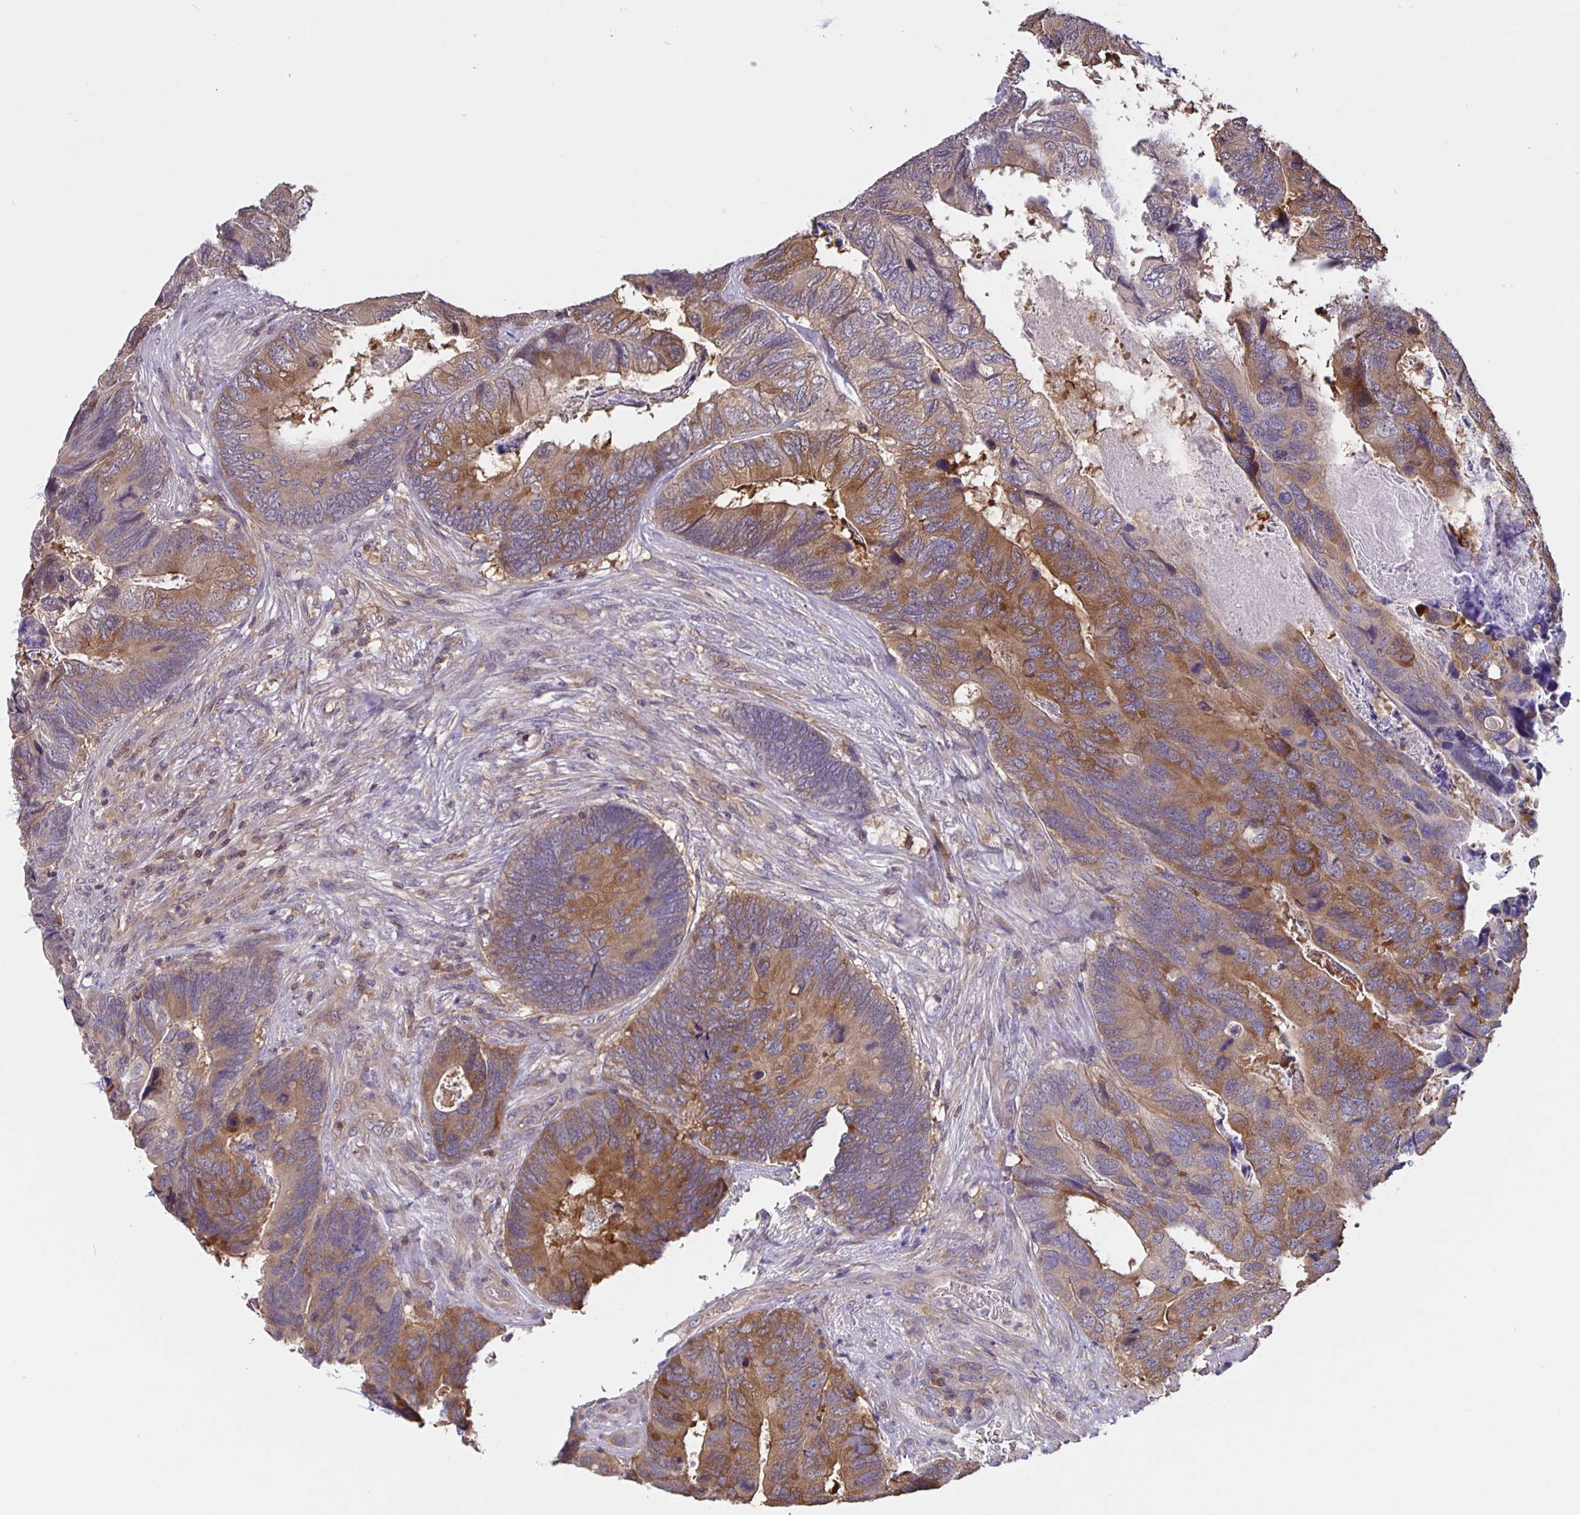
{"staining": {"intensity": "moderate", "quantity": ">75%", "location": "cytoplasmic/membranous"}, "tissue": "breast cancer", "cell_type": "Tumor cells", "image_type": "cancer", "snomed": [{"axis": "morphology", "description": "Lobular carcinoma"}, {"axis": "topography", "description": "Breast"}], "caption": "Immunohistochemistry (IHC) histopathology image of human breast cancer (lobular carcinoma) stained for a protein (brown), which exhibits medium levels of moderate cytoplasmic/membranous staining in approximately >75% of tumor cells.", "gene": "FEM1C", "patient": {"sex": "female", "age": 59}}